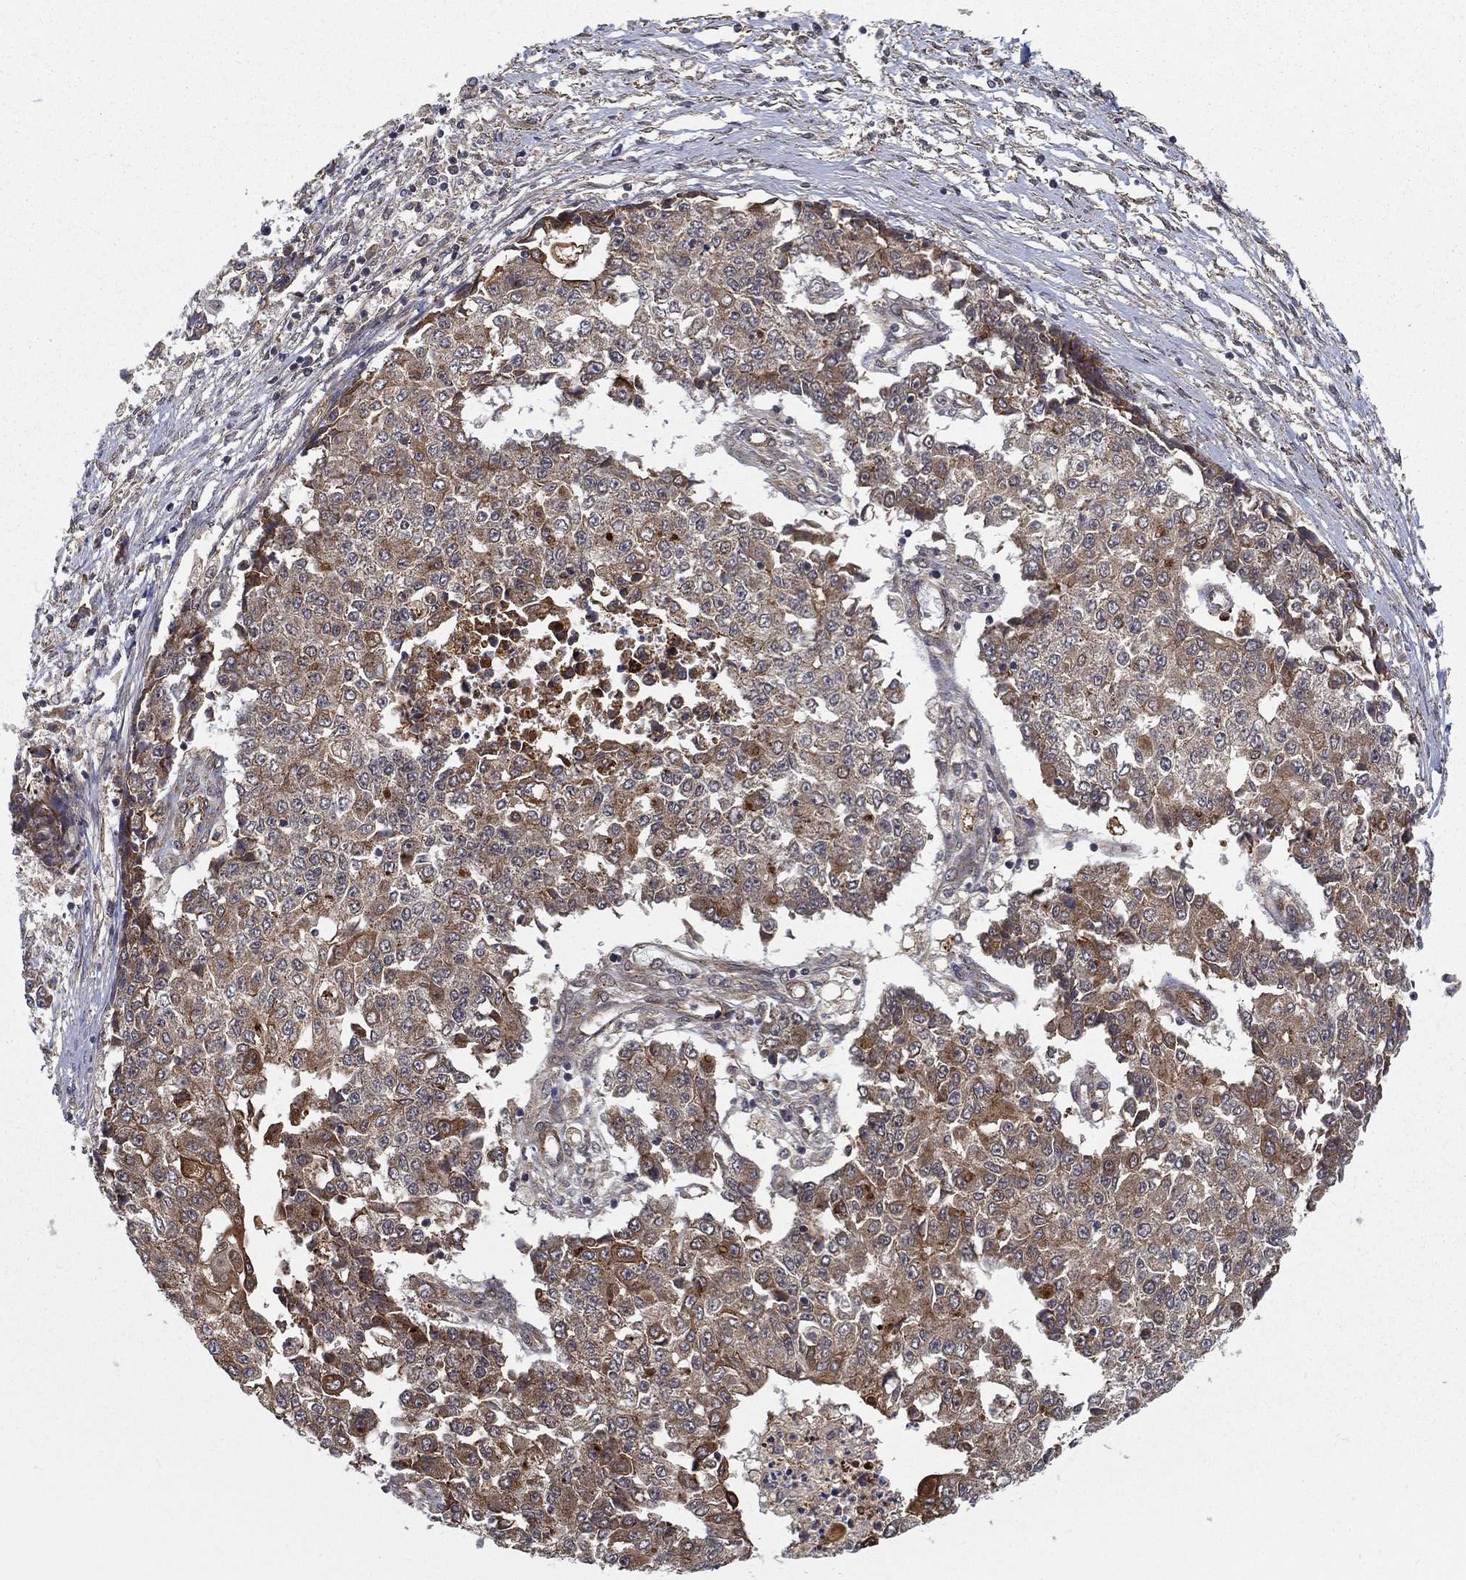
{"staining": {"intensity": "moderate", "quantity": "<25%", "location": "cytoplasmic/membranous"}, "tissue": "ovarian cancer", "cell_type": "Tumor cells", "image_type": "cancer", "snomed": [{"axis": "morphology", "description": "Carcinoma, endometroid"}, {"axis": "topography", "description": "Ovary"}], "caption": "Protein staining shows moderate cytoplasmic/membranous staining in about <25% of tumor cells in endometroid carcinoma (ovarian).", "gene": "UACA", "patient": {"sex": "female", "age": 42}}